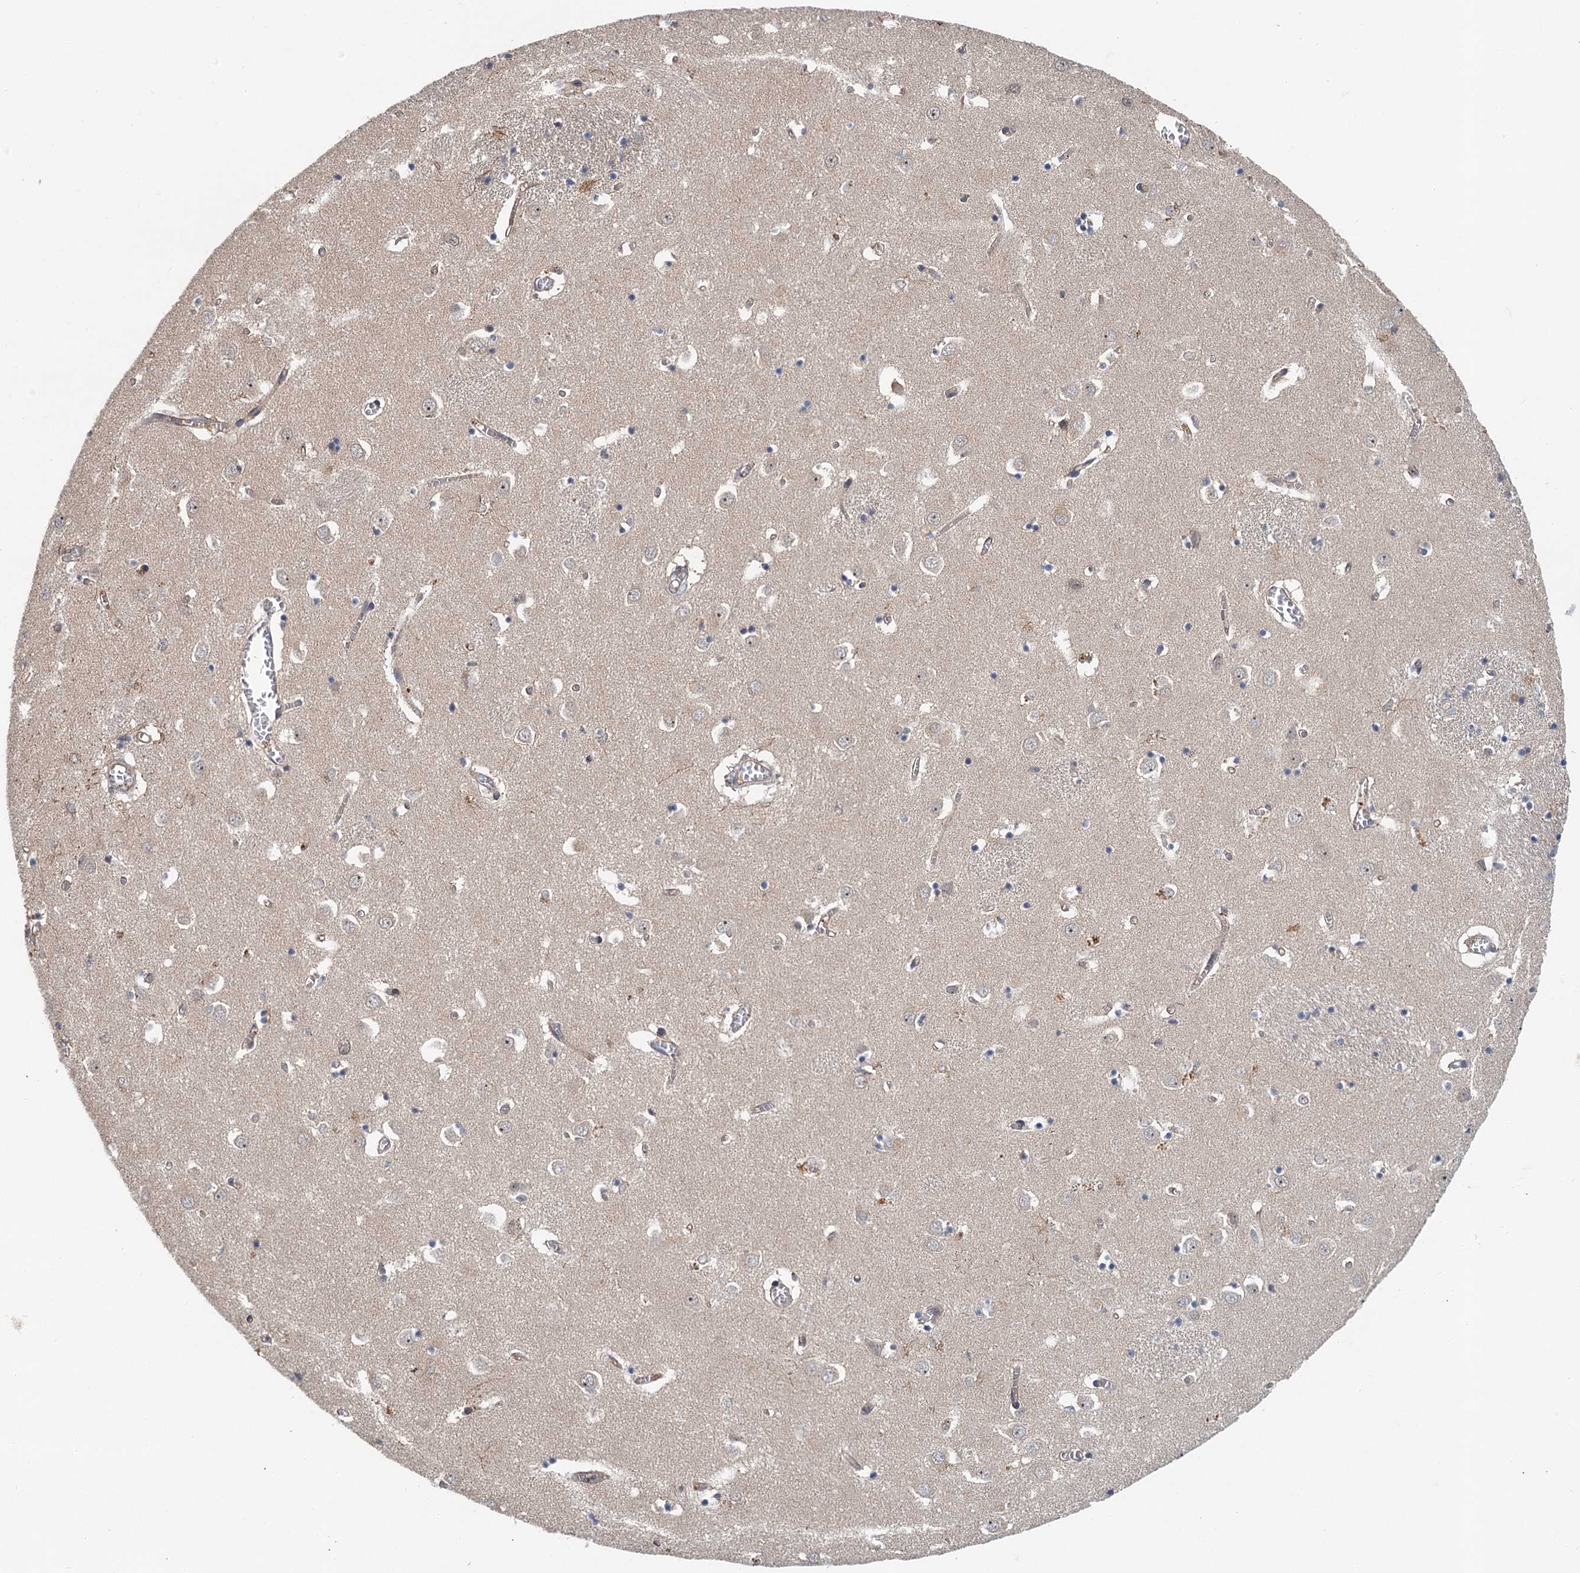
{"staining": {"intensity": "negative", "quantity": "none", "location": "none"}, "tissue": "caudate", "cell_type": "Glial cells", "image_type": "normal", "snomed": [{"axis": "morphology", "description": "Normal tissue, NOS"}, {"axis": "topography", "description": "Lateral ventricle wall"}], "caption": "Immunohistochemistry (IHC) histopathology image of benign caudate stained for a protein (brown), which exhibits no expression in glial cells. (Stains: DAB immunohistochemistry (IHC) with hematoxylin counter stain, Microscopy: brightfield microscopy at high magnification).", "gene": "ZNF527", "patient": {"sex": "male", "age": 70}}